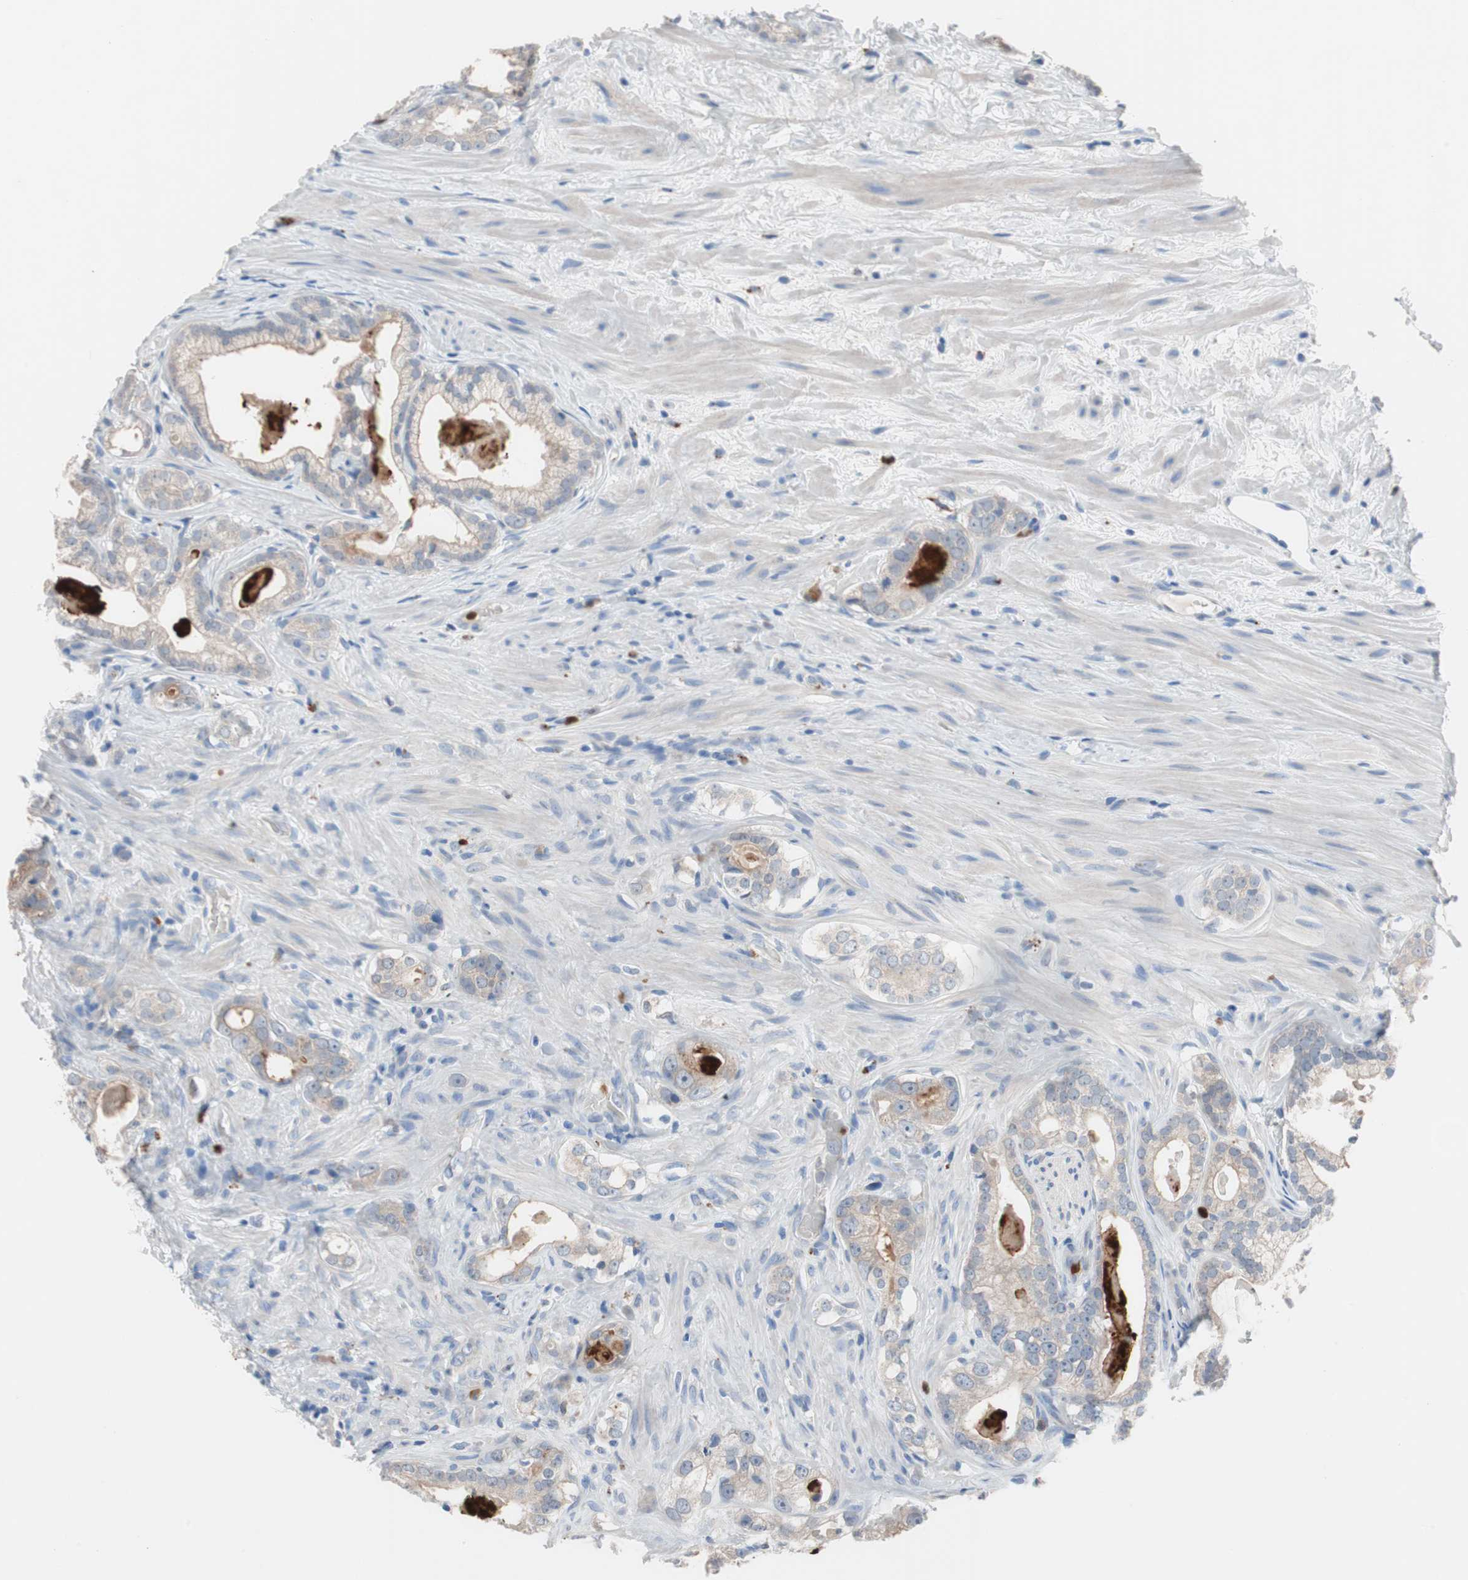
{"staining": {"intensity": "weak", "quantity": "25%-75%", "location": "cytoplasmic/membranous"}, "tissue": "prostate cancer", "cell_type": "Tumor cells", "image_type": "cancer", "snomed": [{"axis": "morphology", "description": "Adenocarcinoma, Low grade"}, {"axis": "topography", "description": "Prostate"}], "caption": "An image of human prostate cancer stained for a protein shows weak cytoplasmic/membranous brown staining in tumor cells. (brown staining indicates protein expression, while blue staining denotes nuclei).", "gene": "CLEC4D", "patient": {"sex": "male", "age": 59}}